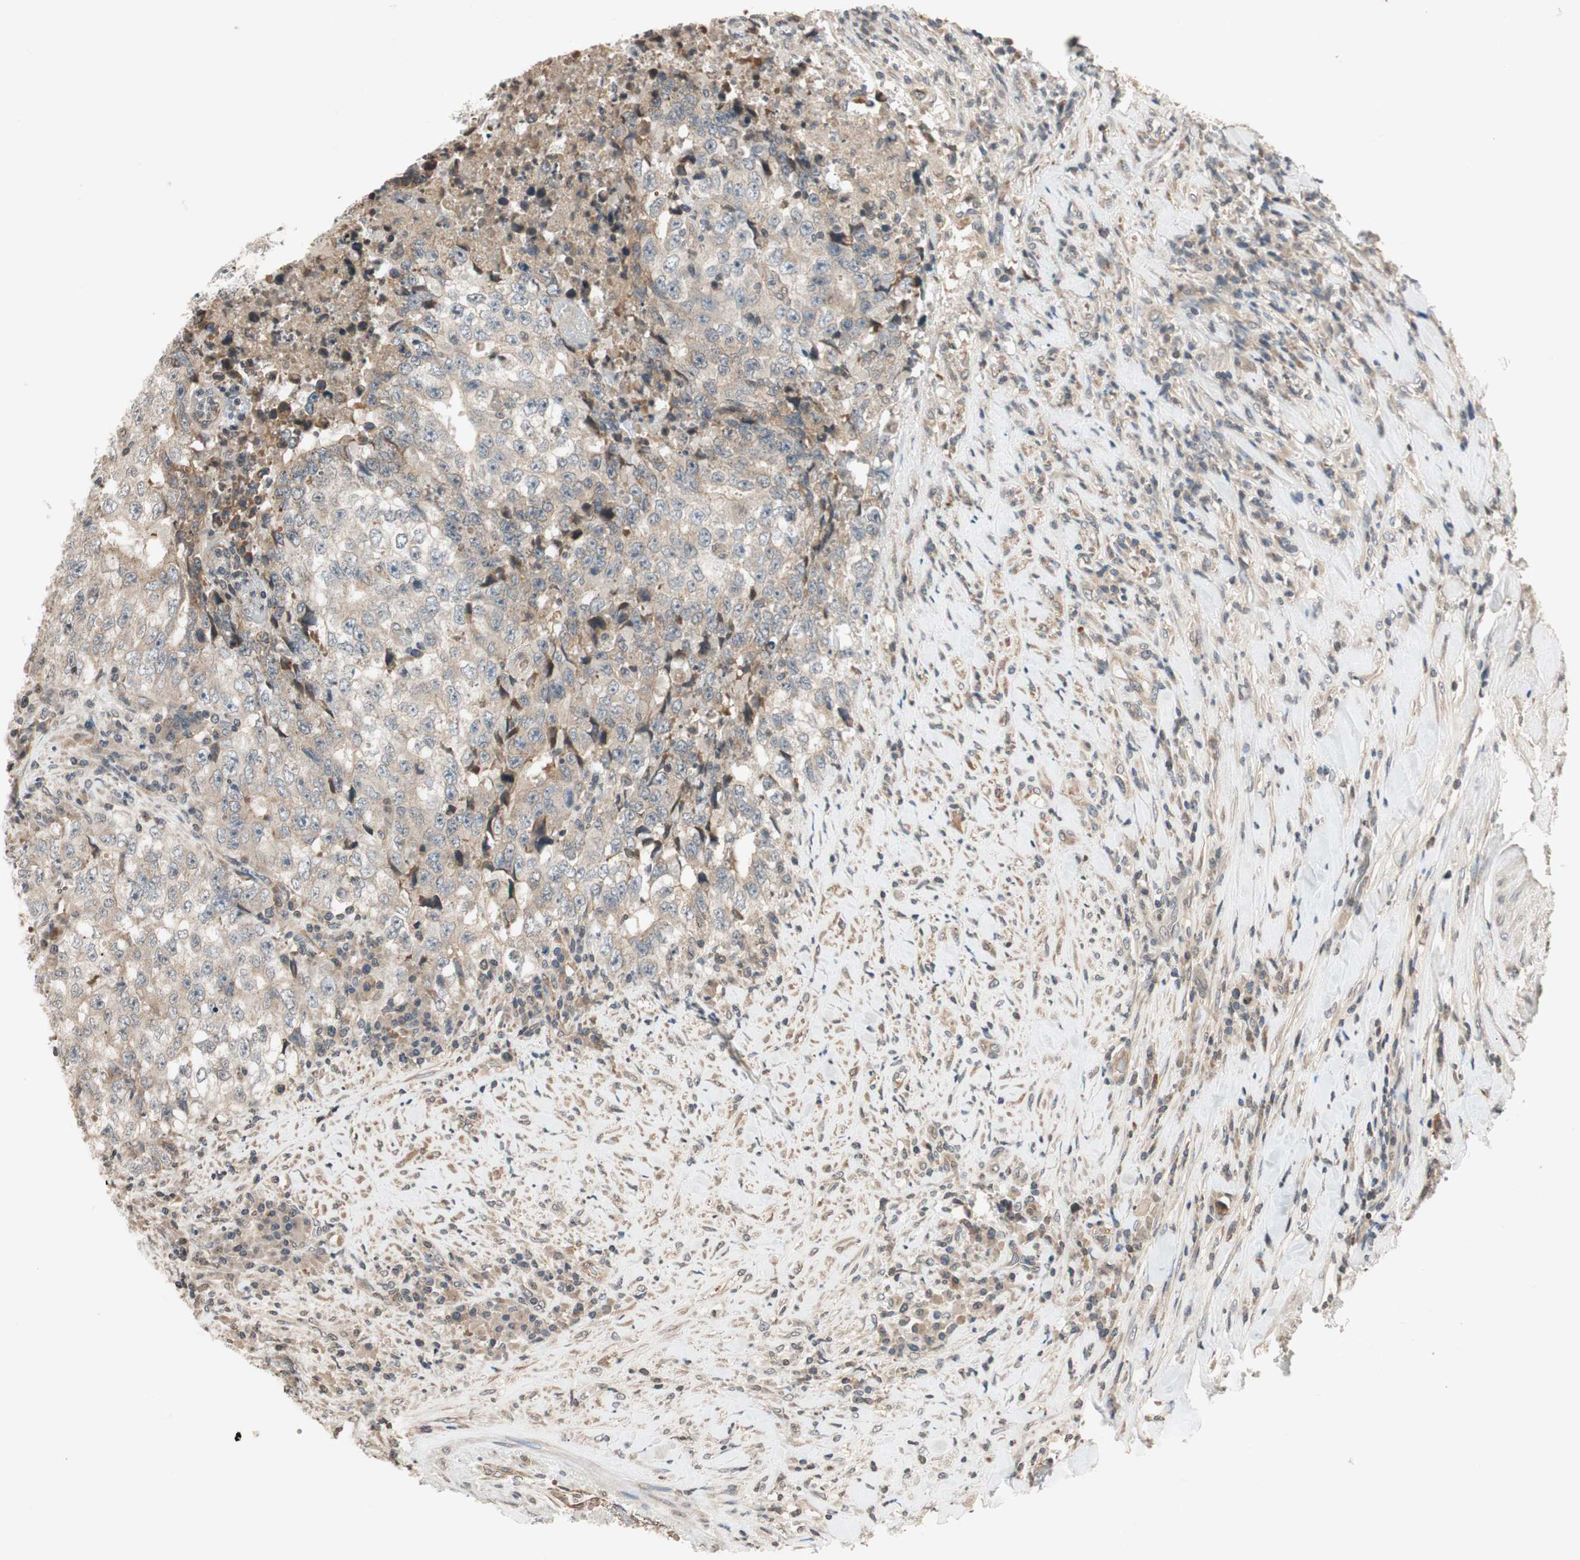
{"staining": {"intensity": "weak", "quantity": "25%-75%", "location": "cytoplasmic/membranous"}, "tissue": "testis cancer", "cell_type": "Tumor cells", "image_type": "cancer", "snomed": [{"axis": "morphology", "description": "Necrosis, NOS"}, {"axis": "morphology", "description": "Carcinoma, Embryonal, NOS"}, {"axis": "topography", "description": "Testis"}], "caption": "Tumor cells show low levels of weak cytoplasmic/membranous positivity in about 25%-75% of cells in testis embryonal carcinoma.", "gene": "GCLM", "patient": {"sex": "male", "age": 19}}